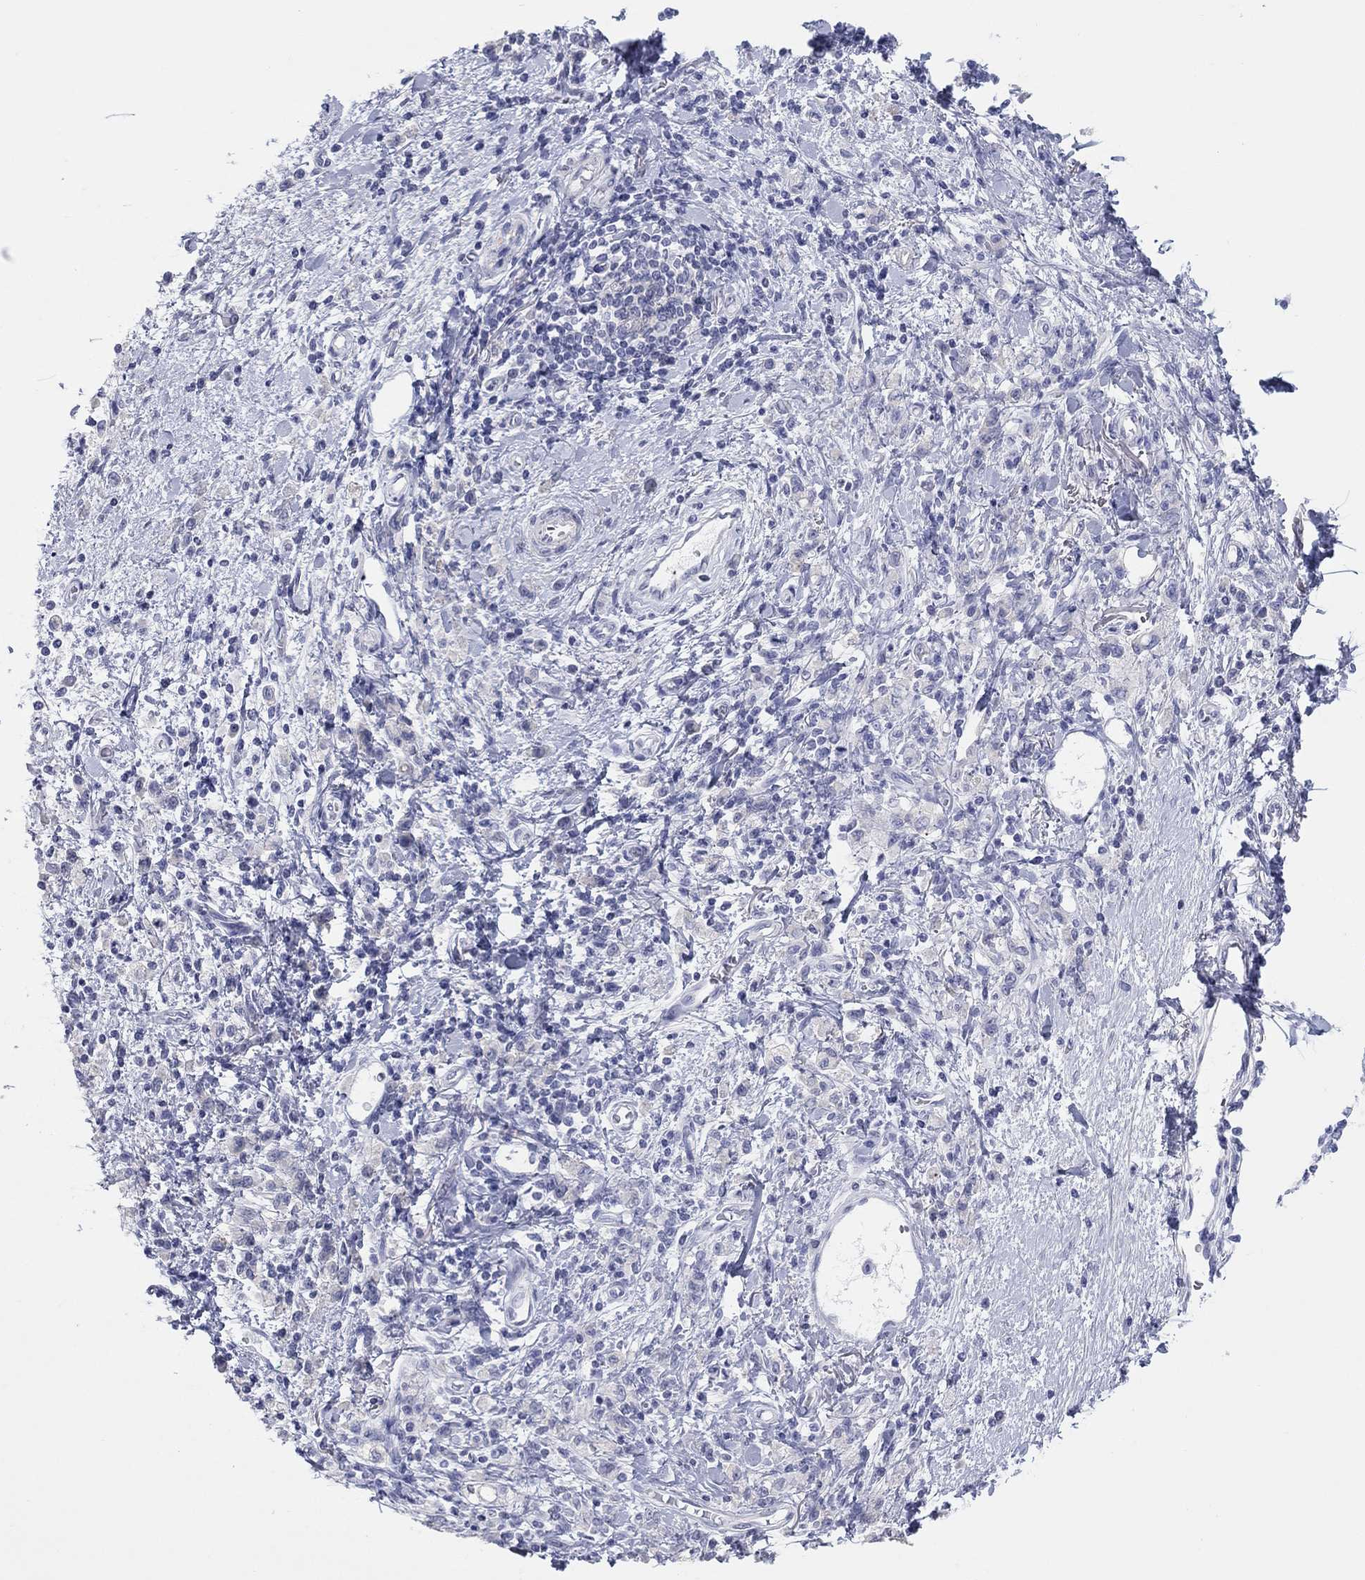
{"staining": {"intensity": "negative", "quantity": "none", "location": "none"}, "tissue": "stomach cancer", "cell_type": "Tumor cells", "image_type": "cancer", "snomed": [{"axis": "morphology", "description": "Adenocarcinoma, NOS"}, {"axis": "topography", "description": "Stomach"}], "caption": "Tumor cells are negative for protein expression in human stomach cancer (adenocarcinoma).", "gene": "CPNE6", "patient": {"sex": "male", "age": 77}}